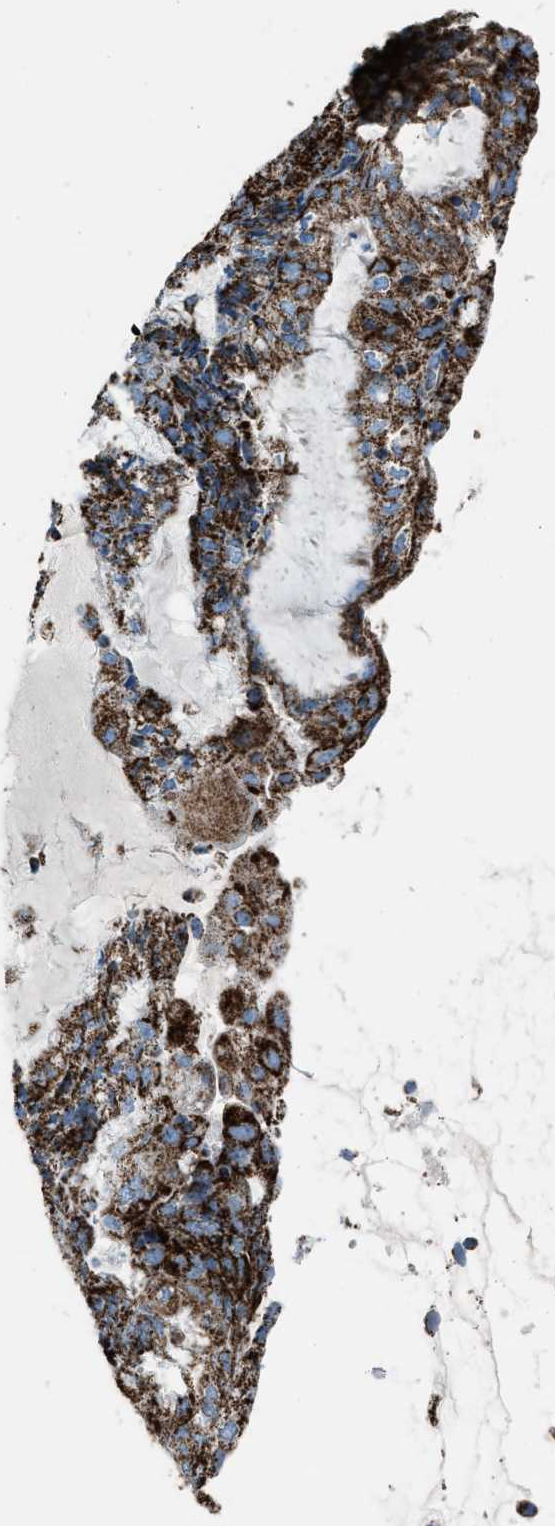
{"staining": {"intensity": "strong", "quantity": ">75%", "location": "cytoplasmic/membranous"}, "tissue": "endometrial cancer", "cell_type": "Tumor cells", "image_type": "cancer", "snomed": [{"axis": "morphology", "description": "Adenocarcinoma, NOS"}, {"axis": "topography", "description": "Endometrium"}], "caption": "Tumor cells reveal high levels of strong cytoplasmic/membranous positivity in approximately >75% of cells in adenocarcinoma (endometrial).", "gene": "MDH2", "patient": {"sex": "female", "age": 81}}